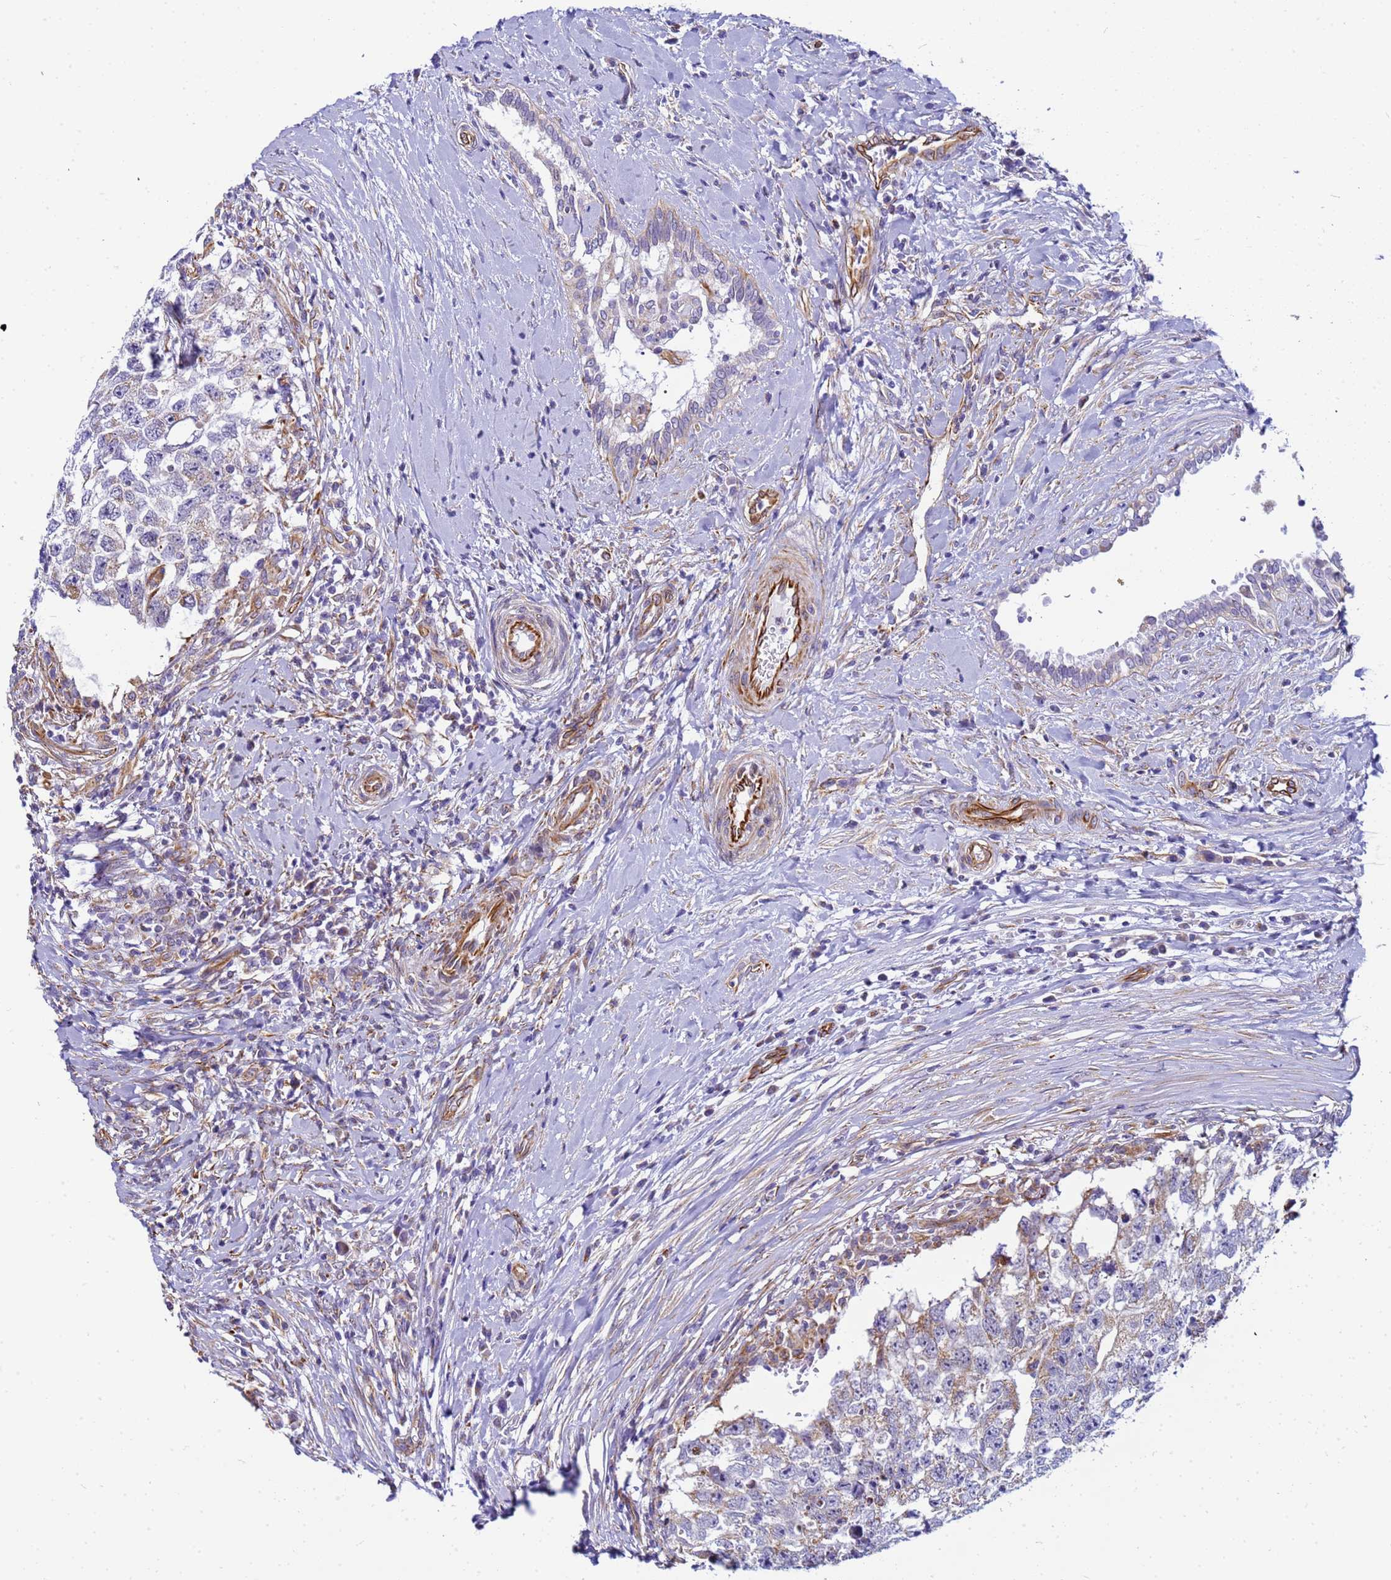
{"staining": {"intensity": "weak", "quantity": "<25%", "location": "cytoplasmic/membranous"}, "tissue": "testis cancer", "cell_type": "Tumor cells", "image_type": "cancer", "snomed": [{"axis": "morphology", "description": "Seminoma, NOS"}, {"axis": "morphology", "description": "Carcinoma, Embryonal, NOS"}, {"axis": "topography", "description": "Testis"}], "caption": "The photomicrograph exhibits no significant expression in tumor cells of testis embryonal carcinoma.", "gene": "UBXN2B", "patient": {"sex": "male", "age": 29}}